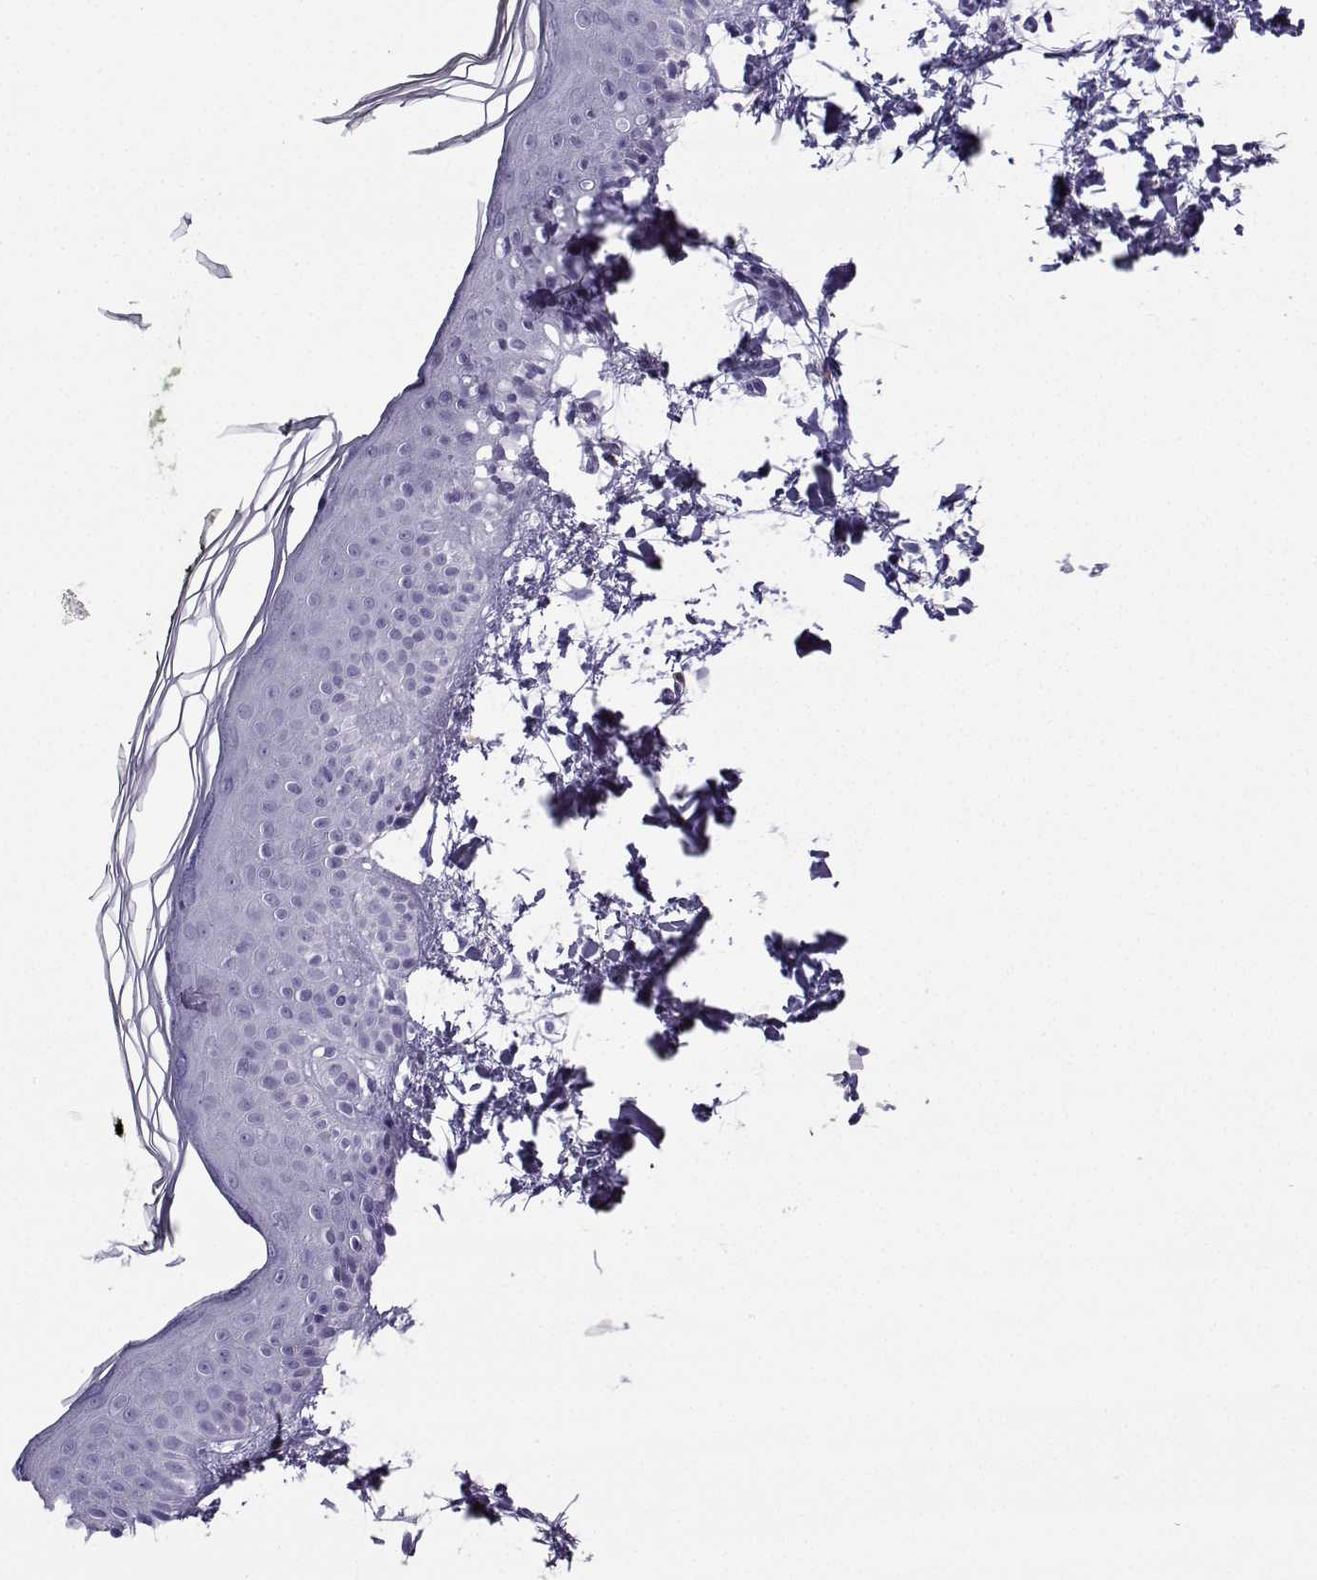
{"staining": {"intensity": "negative", "quantity": "none", "location": "none"}, "tissue": "skin", "cell_type": "Fibroblasts", "image_type": "normal", "snomed": [{"axis": "morphology", "description": "Normal tissue, NOS"}, {"axis": "topography", "description": "Skin"}], "caption": "This is a histopathology image of IHC staining of unremarkable skin, which shows no expression in fibroblasts. Nuclei are stained in blue.", "gene": "SLC18A2", "patient": {"sex": "female", "age": 62}}